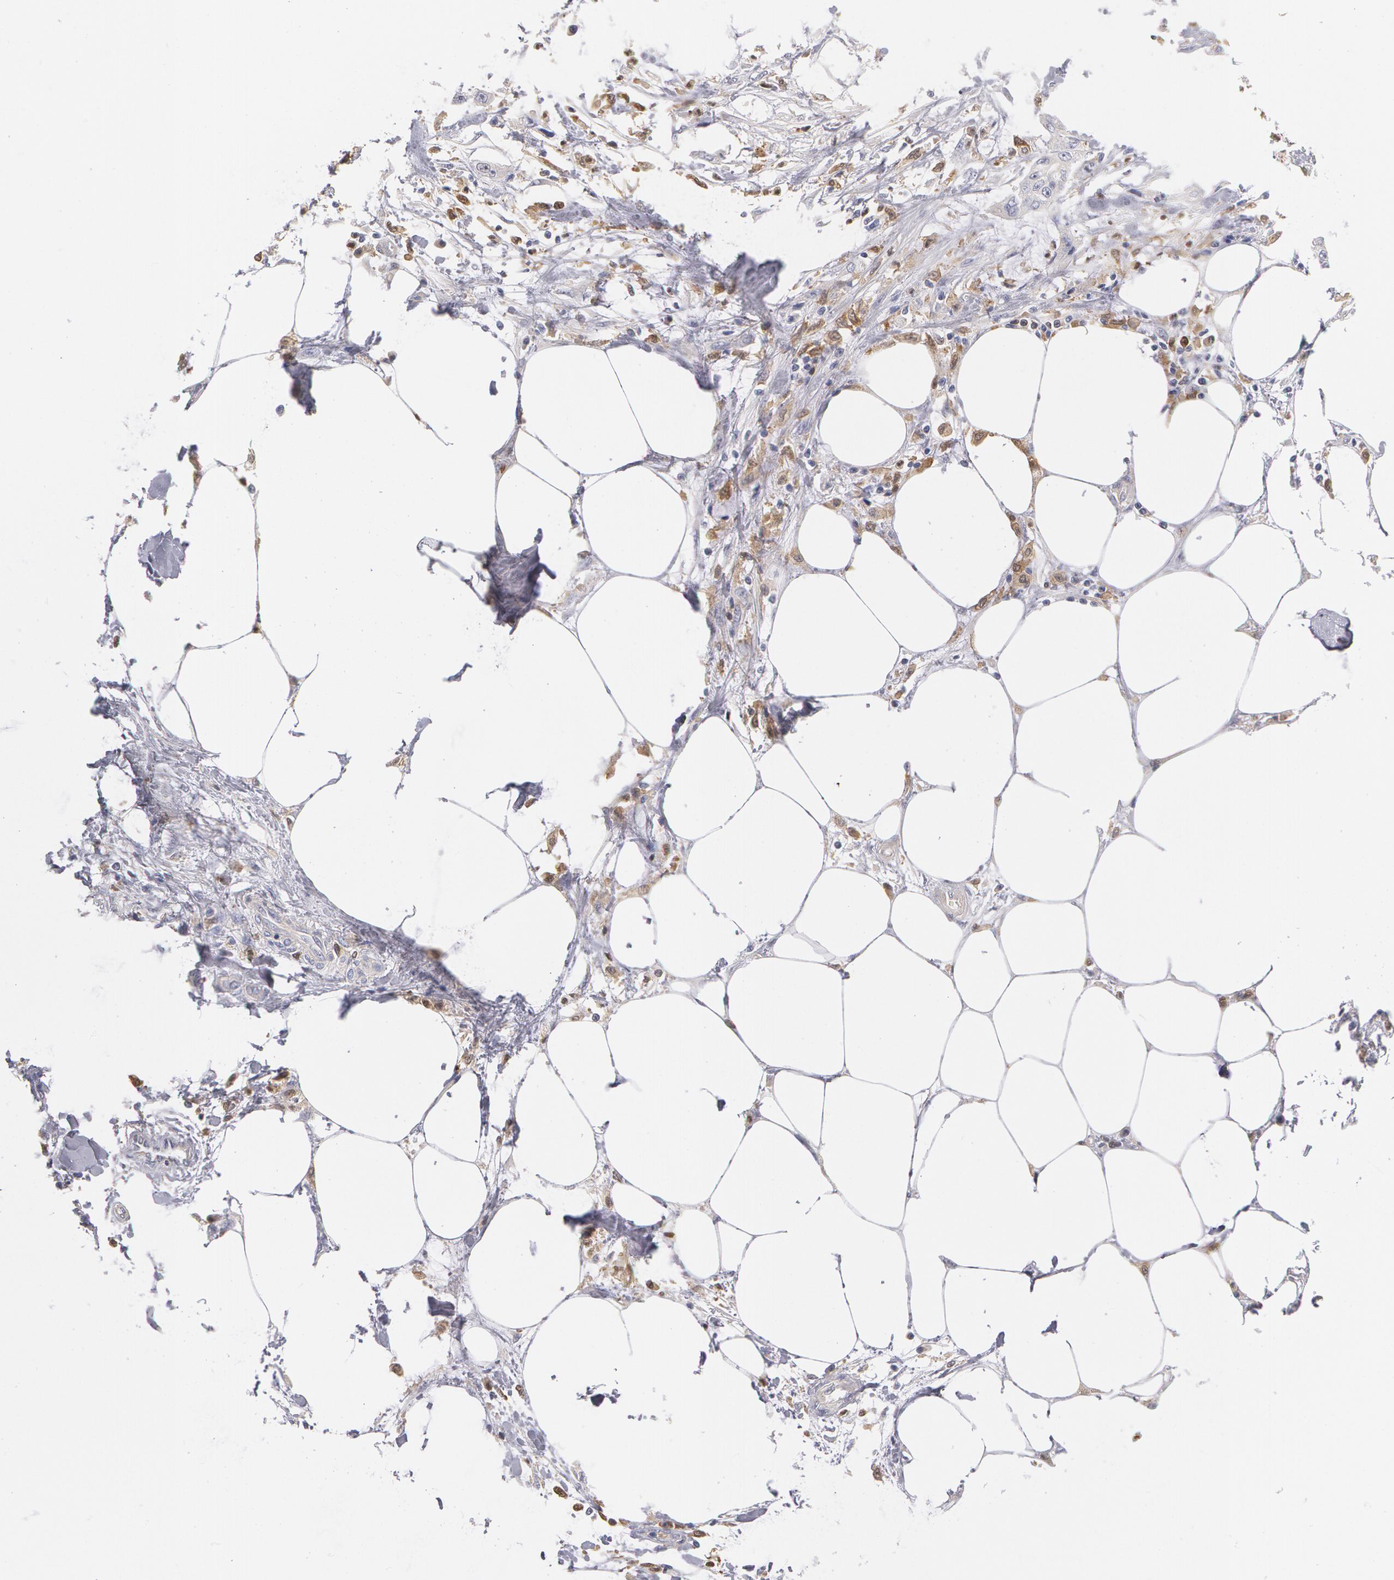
{"staining": {"intensity": "weak", "quantity": "25%-75%", "location": "cytoplasmic/membranous"}, "tissue": "pancreatic cancer", "cell_type": "Tumor cells", "image_type": "cancer", "snomed": [{"axis": "morphology", "description": "Adenocarcinoma, NOS"}, {"axis": "topography", "description": "Pancreas"}, {"axis": "topography", "description": "Stomach, upper"}], "caption": "Protein expression by immunohistochemistry (IHC) exhibits weak cytoplasmic/membranous staining in about 25%-75% of tumor cells in adenocarcinoma (pancreatic).", "gene": "SYK", "patient": {"sex": "male", "age": 77}}